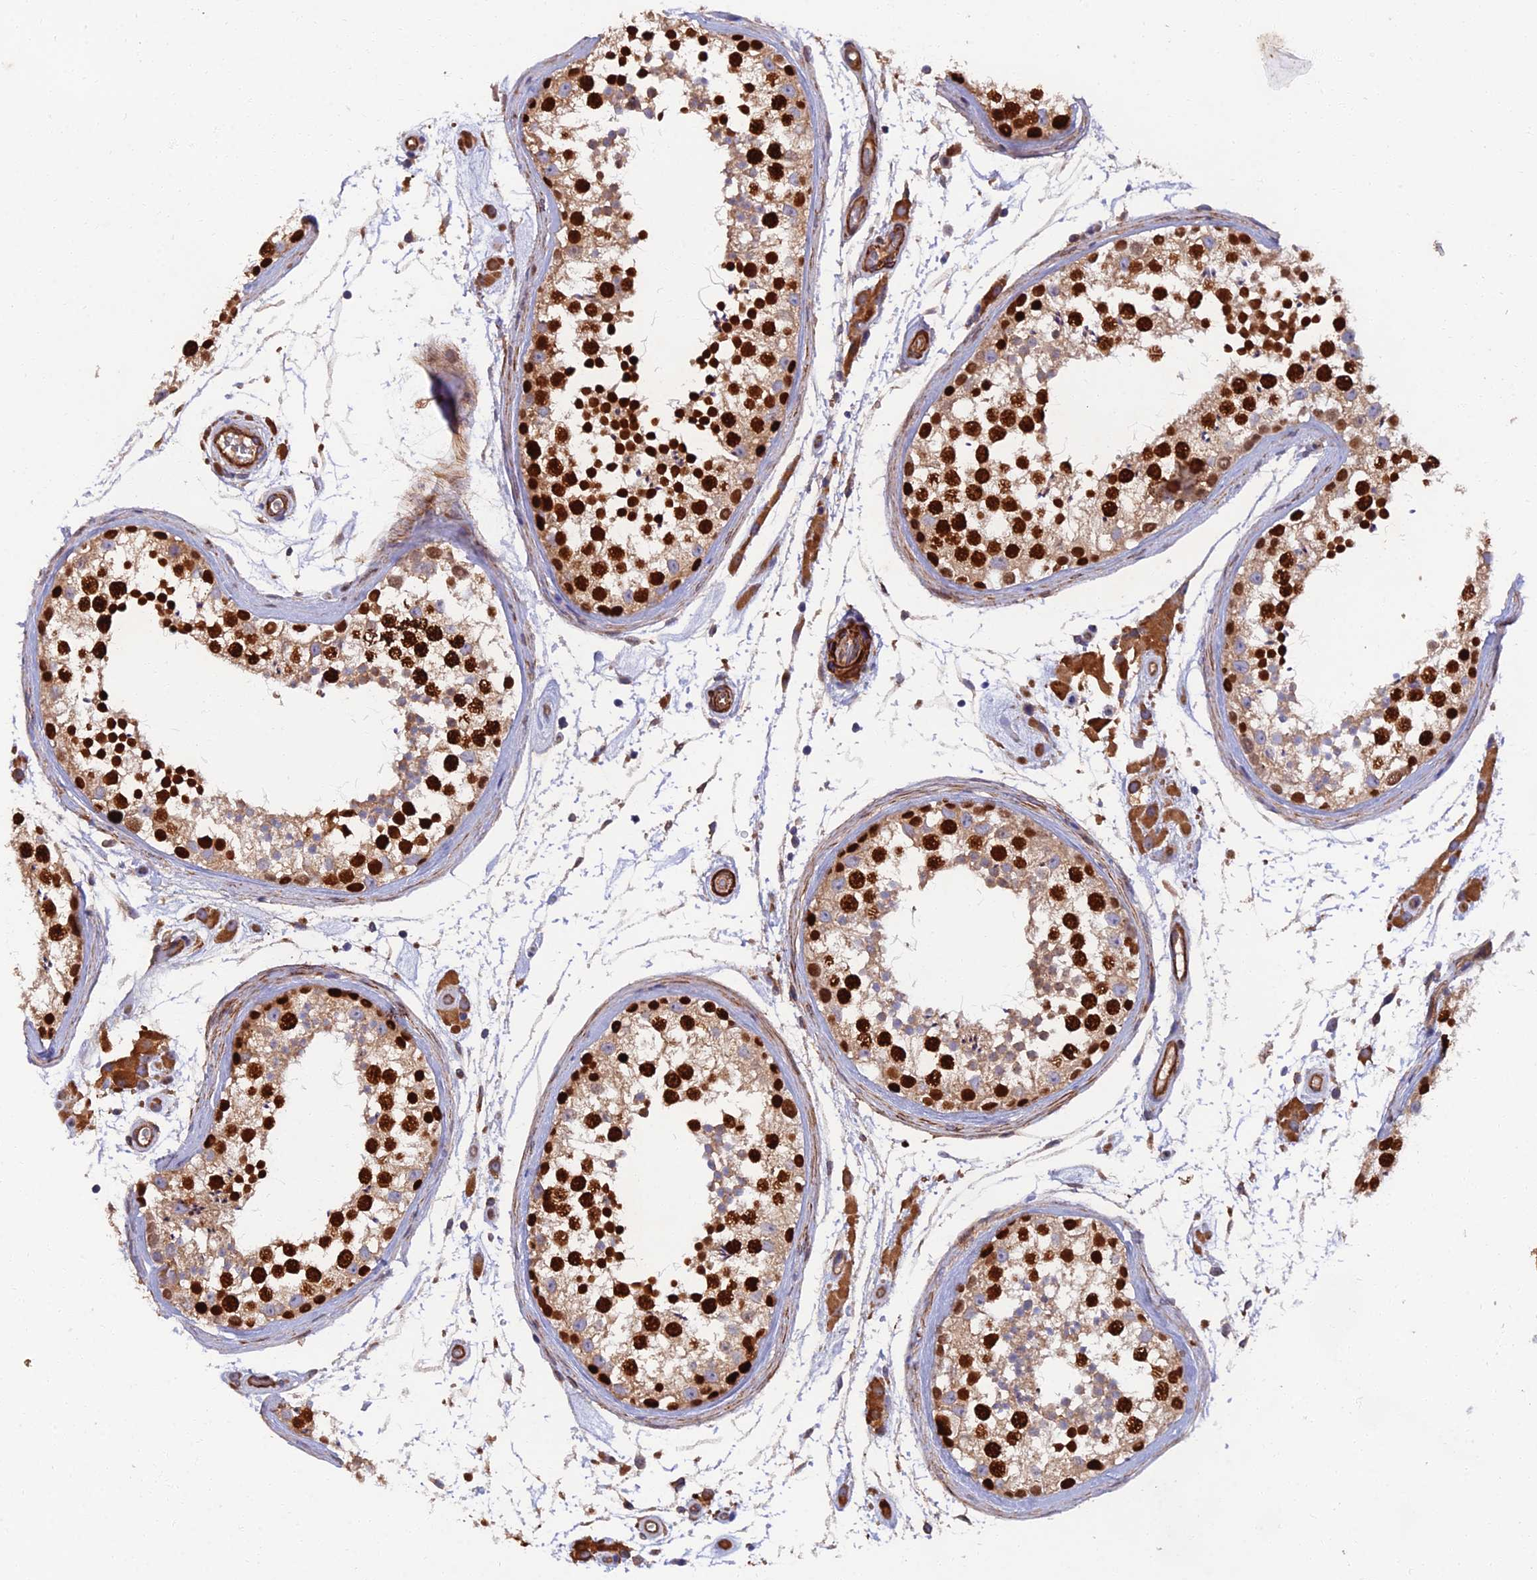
{"staining": {"intensity": "strong", "quantity": "25%-75%", "location": "cytoplasmic/membranous,nuclear"}, "tissue": "testis", "cell_type": "Cells in seminiferous ducts", "image_type": "normal", "snomed": [{"axis": "morphology", "description": "Normal tissue, NOS"}, {"axis": "topography", "description": "Testis"}], "caption": "Human testis stained with a brown dye exhibits strong cytoplasmic/membranous,nuclear positive expression in about 25%-75% of cells in seminiferous ducts.", "gene": "RALGAPA2", "patient": {"sex": "male", "age": 46}}